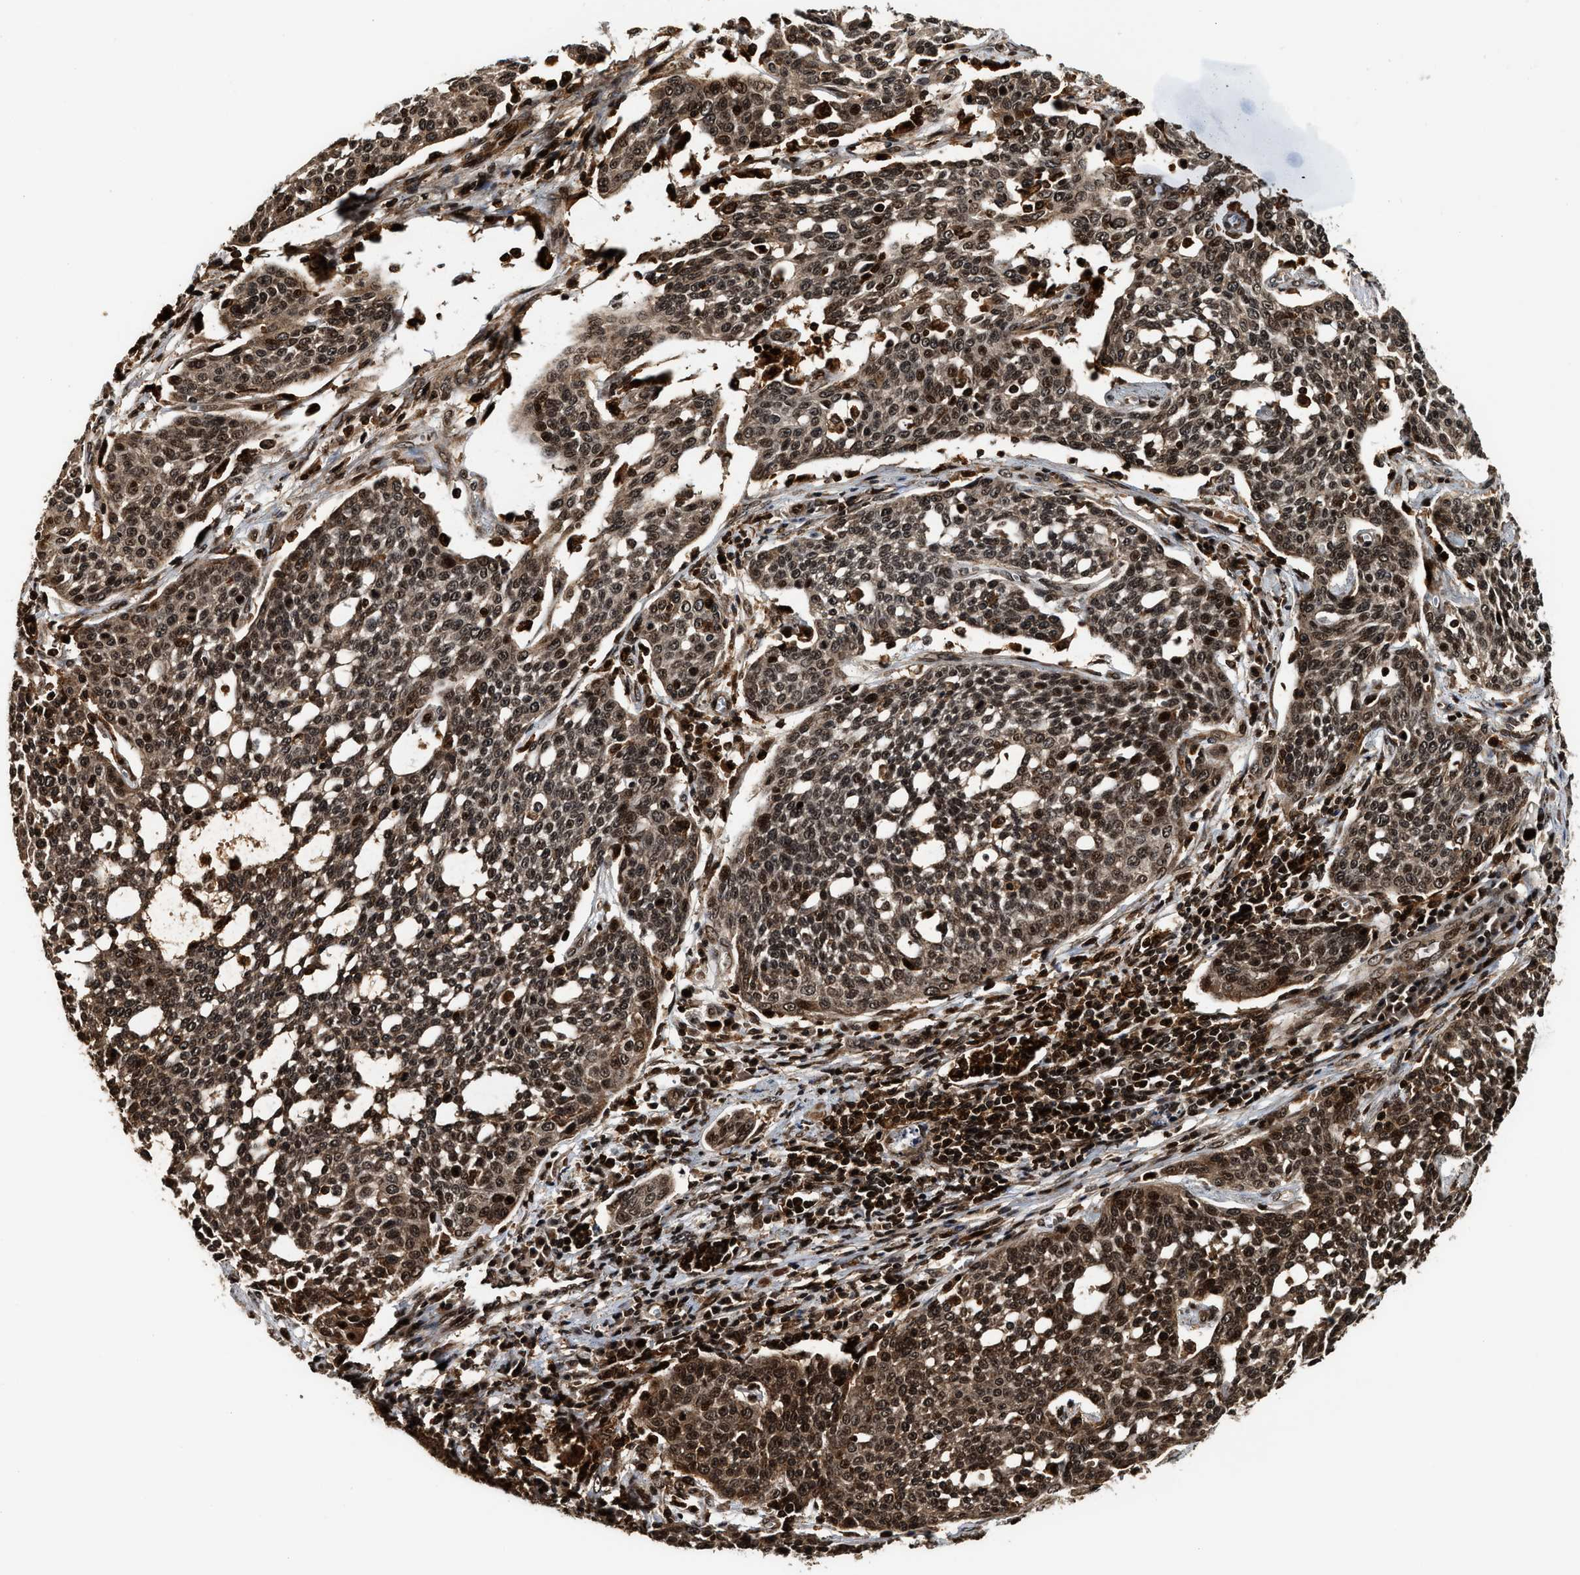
{"staining": {"intensity": "strong", "quantity": ">75%", "location": "cytoplasmic/membranous,nuclear"}, "tissue": "cervical cancer", "cell_type": "Tumor cells", "image_type": "cancer", "snomed": [{"axis": "morphology", "description": "Squamous cell carcinoma, NOS"}, {"axis": "topography", "description": "Cervix"}], "caption": "Cervical squamous cell carcinoma stained for a protein reveals strong cytoplasmic/membranous and nuclear positivity in tumor cells. The staining was performed using DAB, with brown indicating positive protein expression. Nuclei are stained blue with hematoxylin.", "gene": "MDM2", "patient": {"sex": "female", "age": 34}}